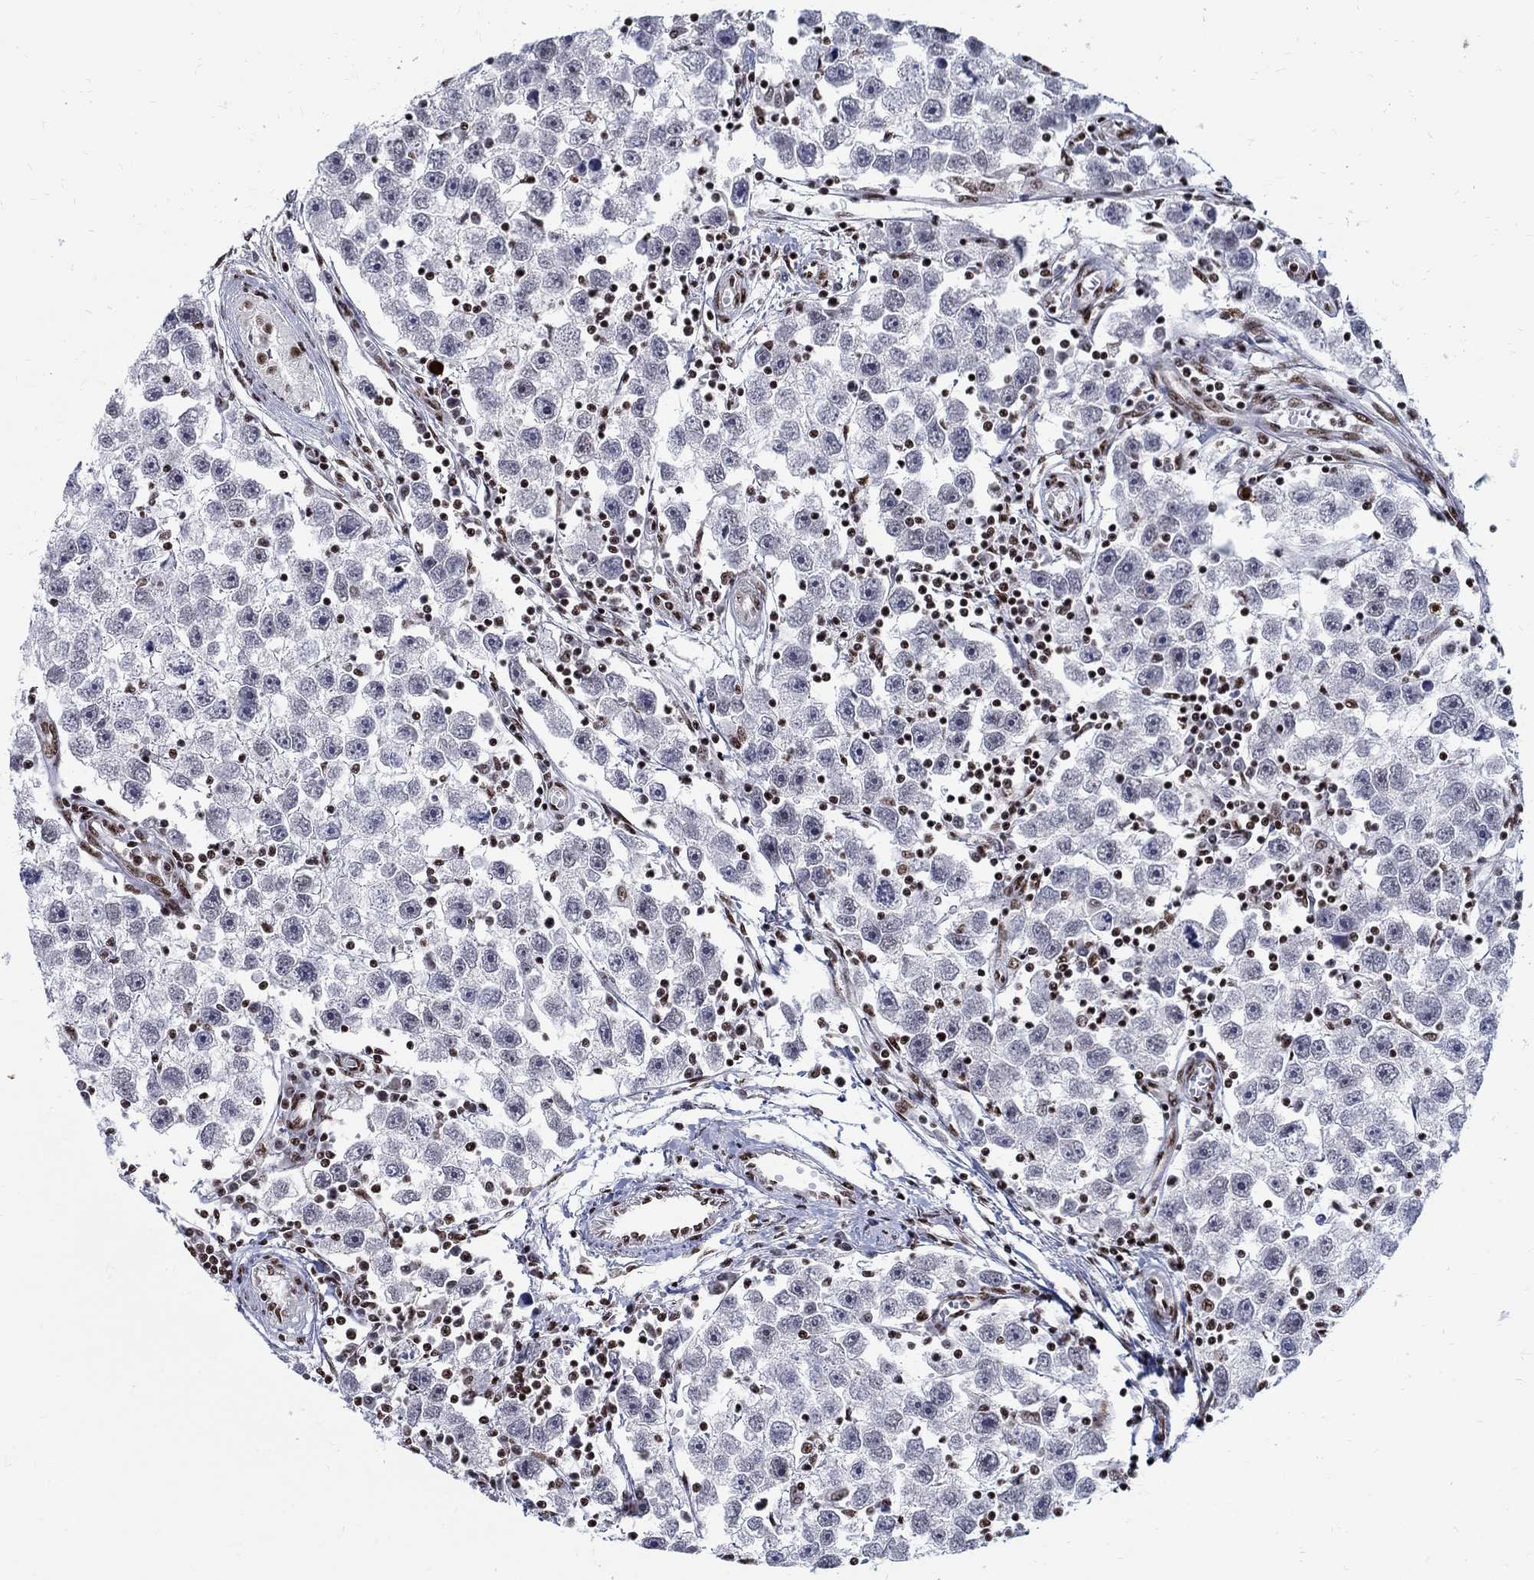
{"staining": {"intensity": "negative", "quantity": "none", "location": "none"}, "tissue": "testis cancer", "cell_type": "Tumor cells", "image_type": "cancer", "snomed": [{"axis": "morphology", "description": "Seminoma, NOS"}, {"axis": "topography", "description": "Testis"}], "caption": "A photomicrograph of testis seminoma stained for a protein shows no brown staining in tumor cells.", "gene": "FBXO16", "patient": {"sex": "male", "age": 30}}